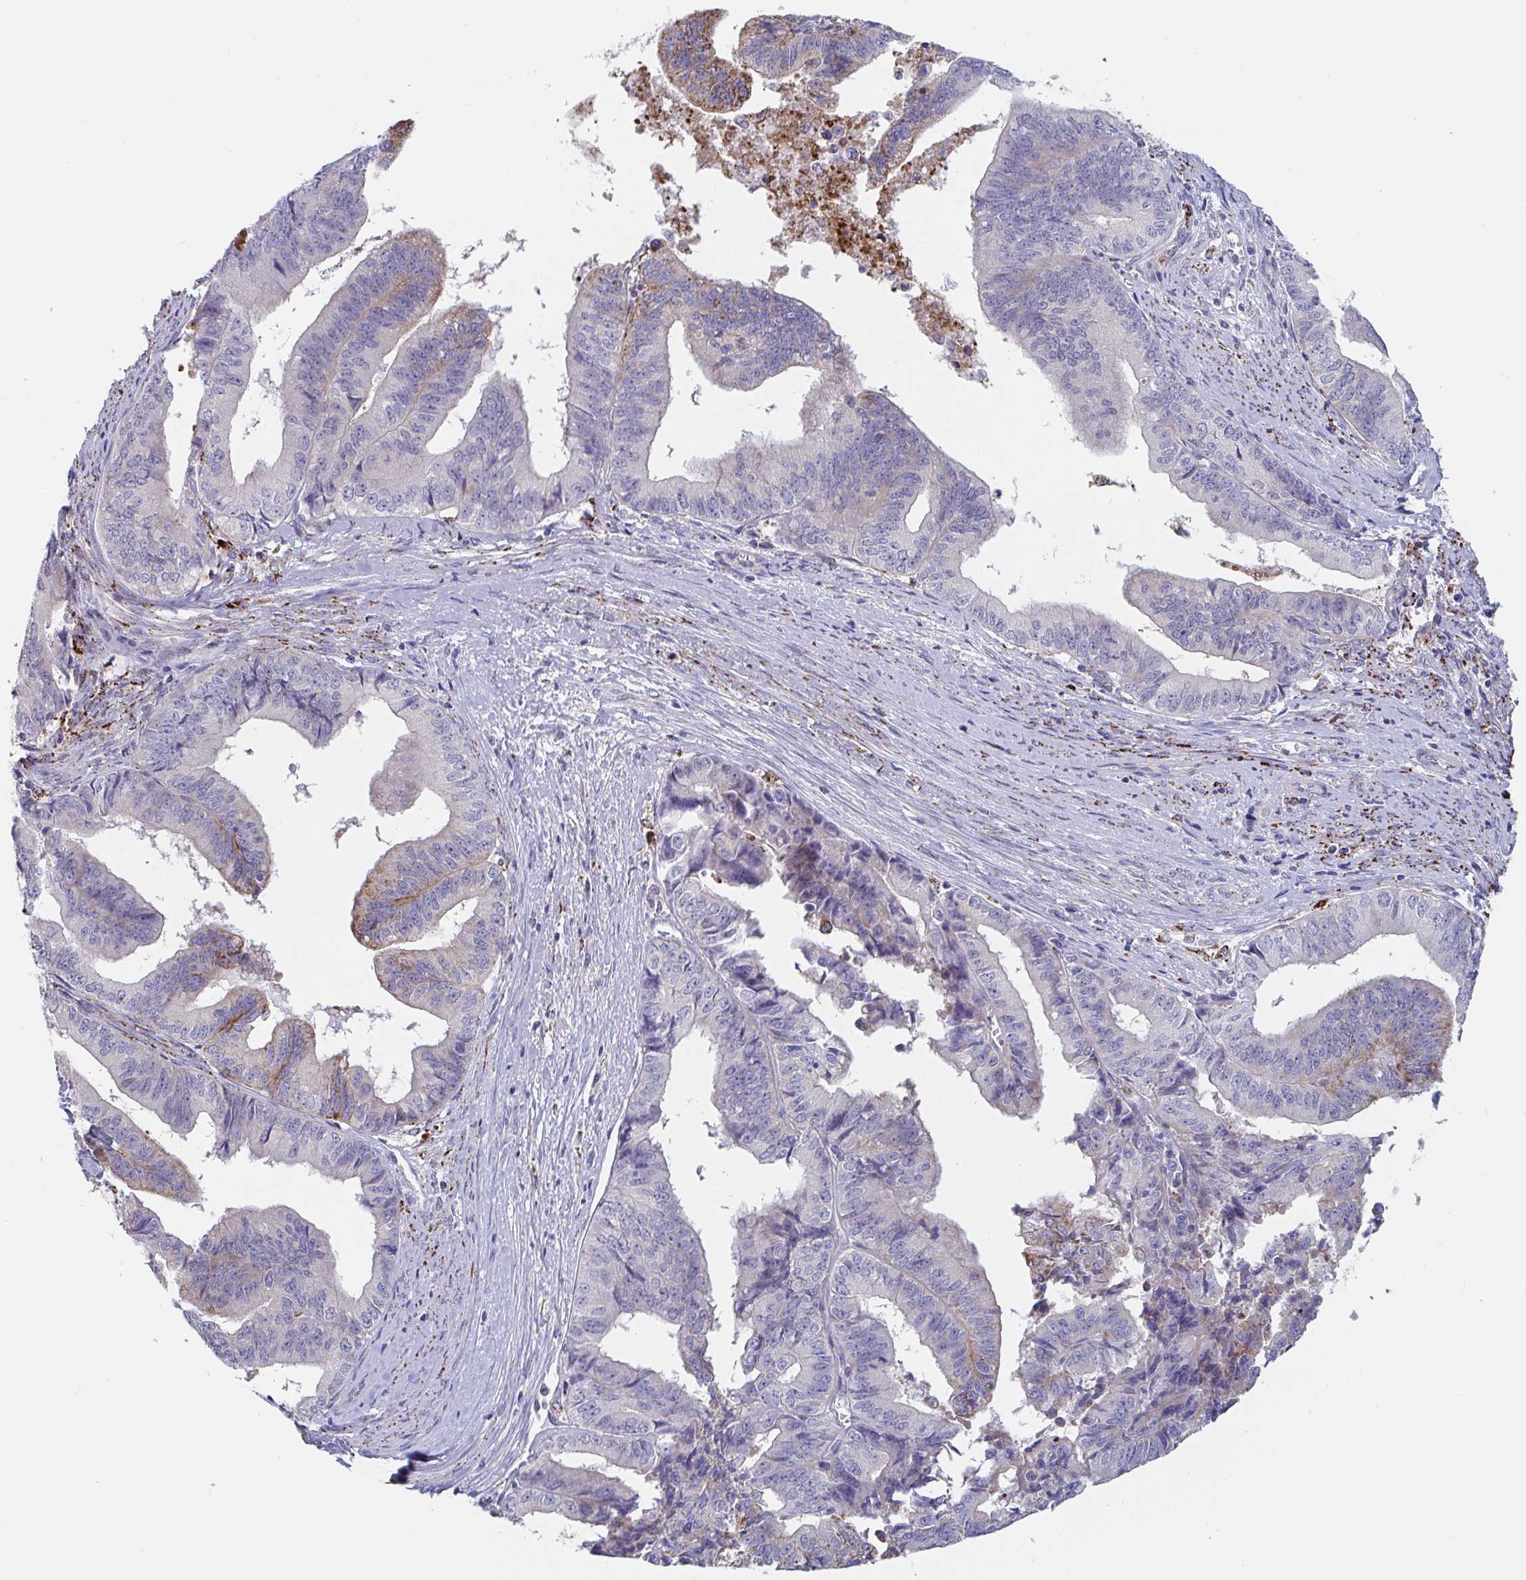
{"staining": {"intensity": "strong", "quantity": "<25%", "location": "cytoplasmic/membranous"}, "tissue": "endometrial cancer", "cell_type": "Tumor cells", "image_type": "cancer", "snomed": [{"axis": "morphology", "description": "Adenocarcinoma, NOS"}, {"axis": "topography", "description": "Endometrium"}], "caption": "Strong cytoplasmic/membranous staining for a protein is present in approximately <25% of tumor cells of adenocarcinoma (endometrial) using immunohistochemistry (IHC).", "gene": "FAM156B", "patient": {"sex": "female", "age": 65}}